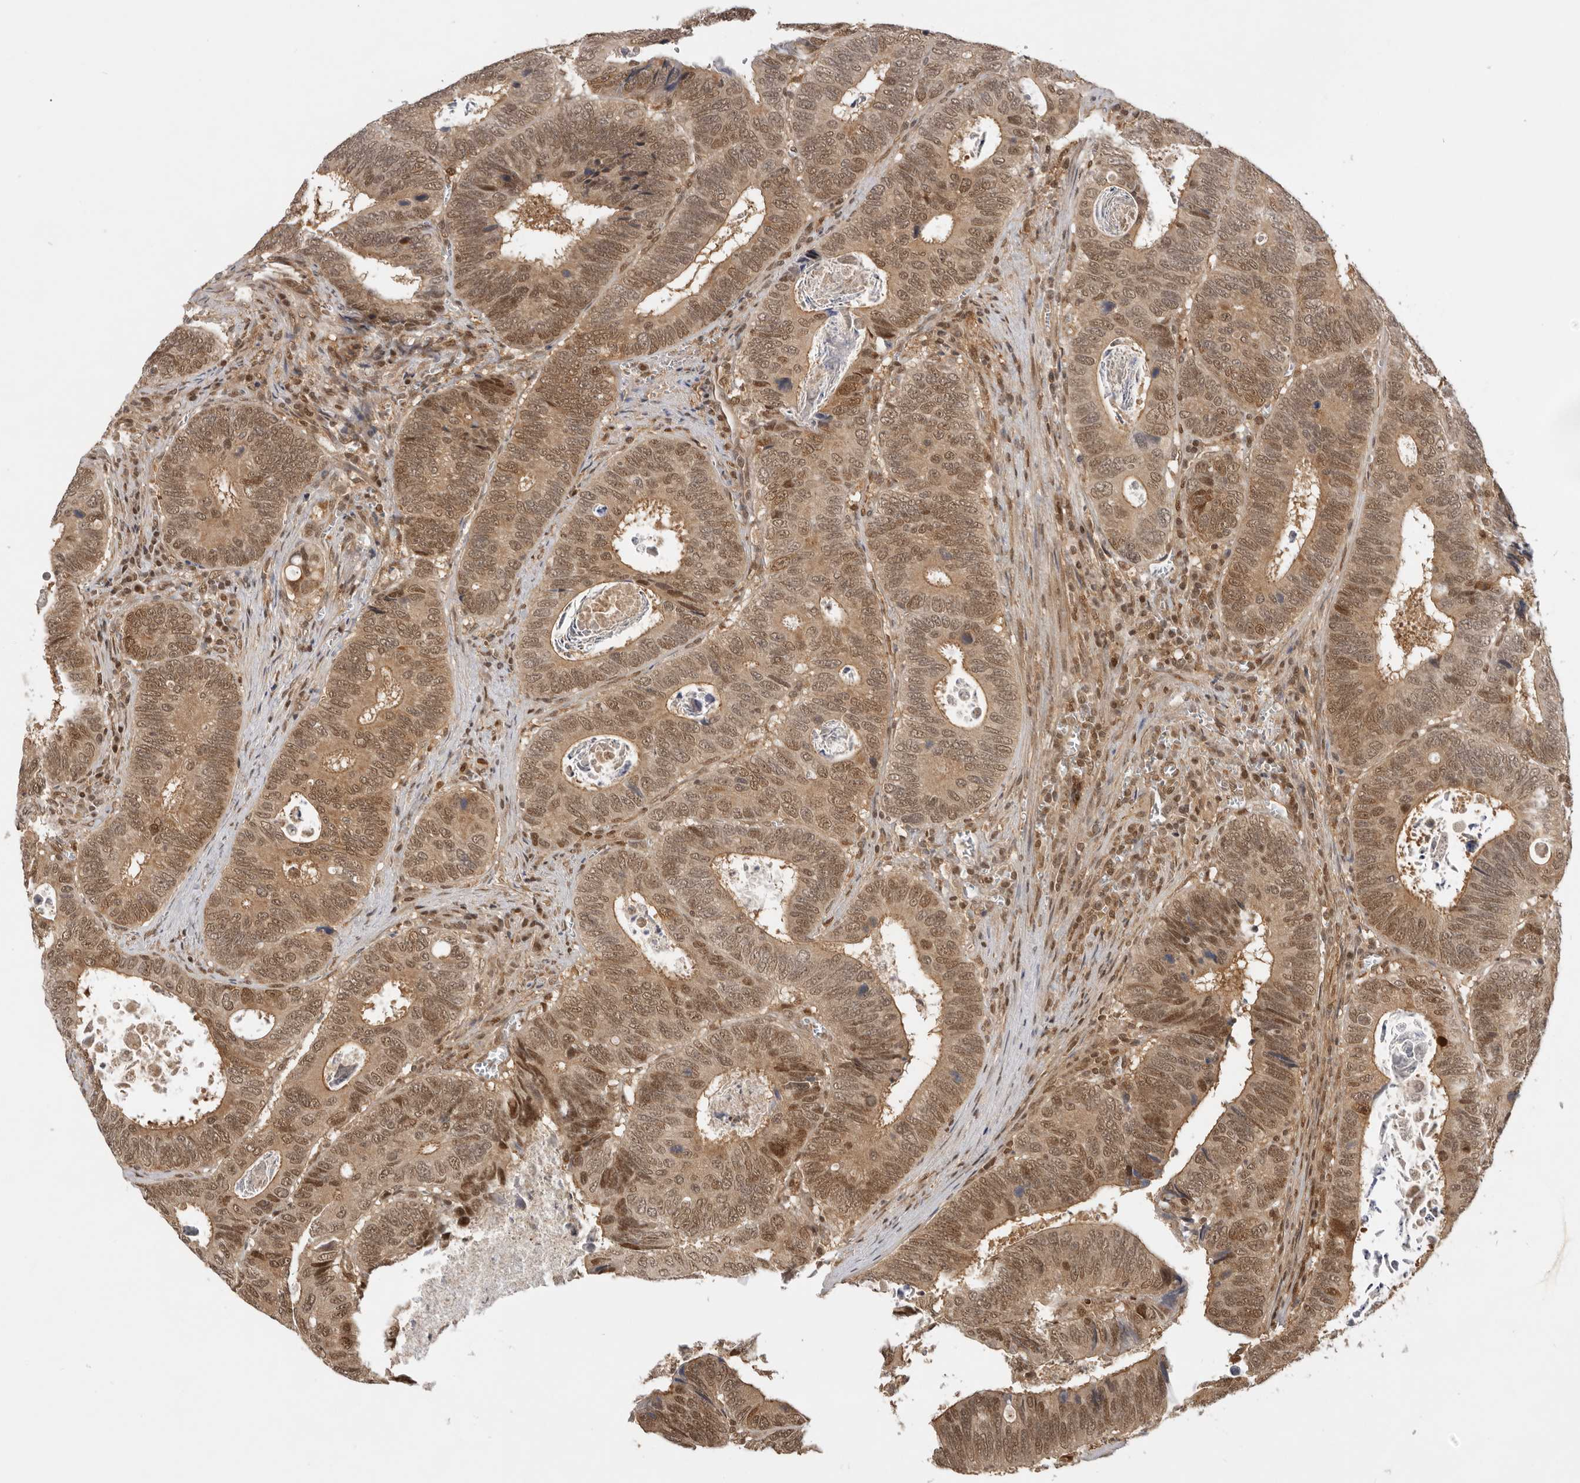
{"staining": {"intensity": "moderate", "quantity": ">75%", "location": "cytoplasmic/membranous,nuclear"}, "tissue": "colorectal cancer", "cell_type": "Tumor cells", "image_type": "cancer", "snomed": [{"axis": "morphology", "description": "Adenocarcinoma, NOS"}, {"axis": "topography", "description": "Colon"}], "caption": "Colorectal adenocarcinoma stained for a protein (brown) shows moderate cytoplasmic/membranous and nuclear positive expression in approximately >75% of tumor cells.", "gene": "ADPRS", "patient": {"sex": "male", "age": 72}}